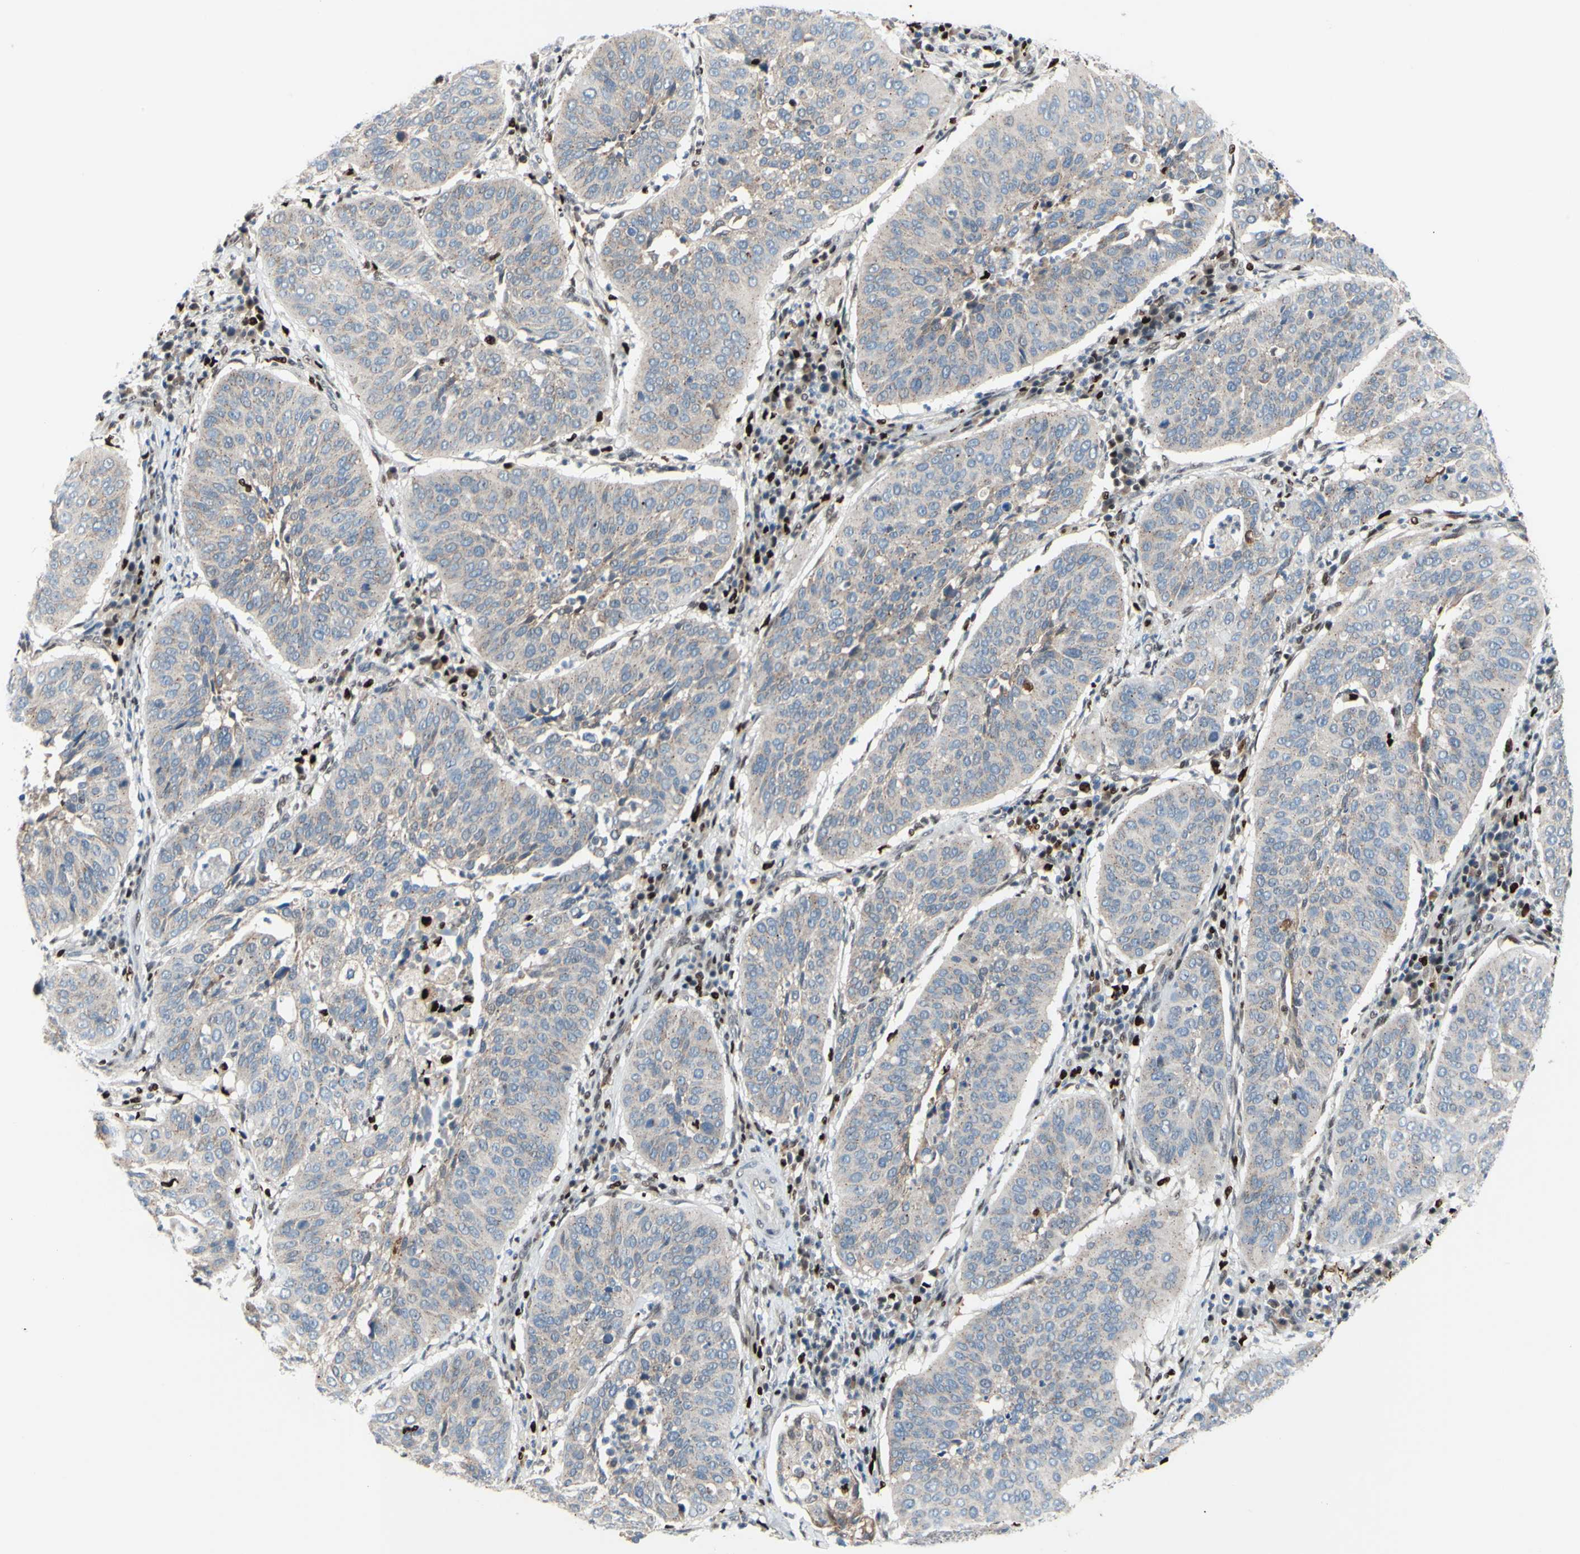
{"staining": {"intensity": "weak", "quantity": ">75%", "location": "cytoplasmic/membranous"}, "tissue": "cervical cancer", "cell_type": "Tumor cells", "image_type": "cancer", "snomed": [{"axis": "morphology", "description": "Normal tissue, NOS"}, {"axis": "morphology", "description": "Squamous cell carcinoma, NOS"}, {"axis": "topography", "description": "Cervix"}], "caption": "IHC of squamous cell carcinoma (cervical) shows low levels of weak cytoplasmic/membranous staining in approximately >75% of tumor cells.", "gene": "EED", "patient": {"sex": "female", "age": 39}}